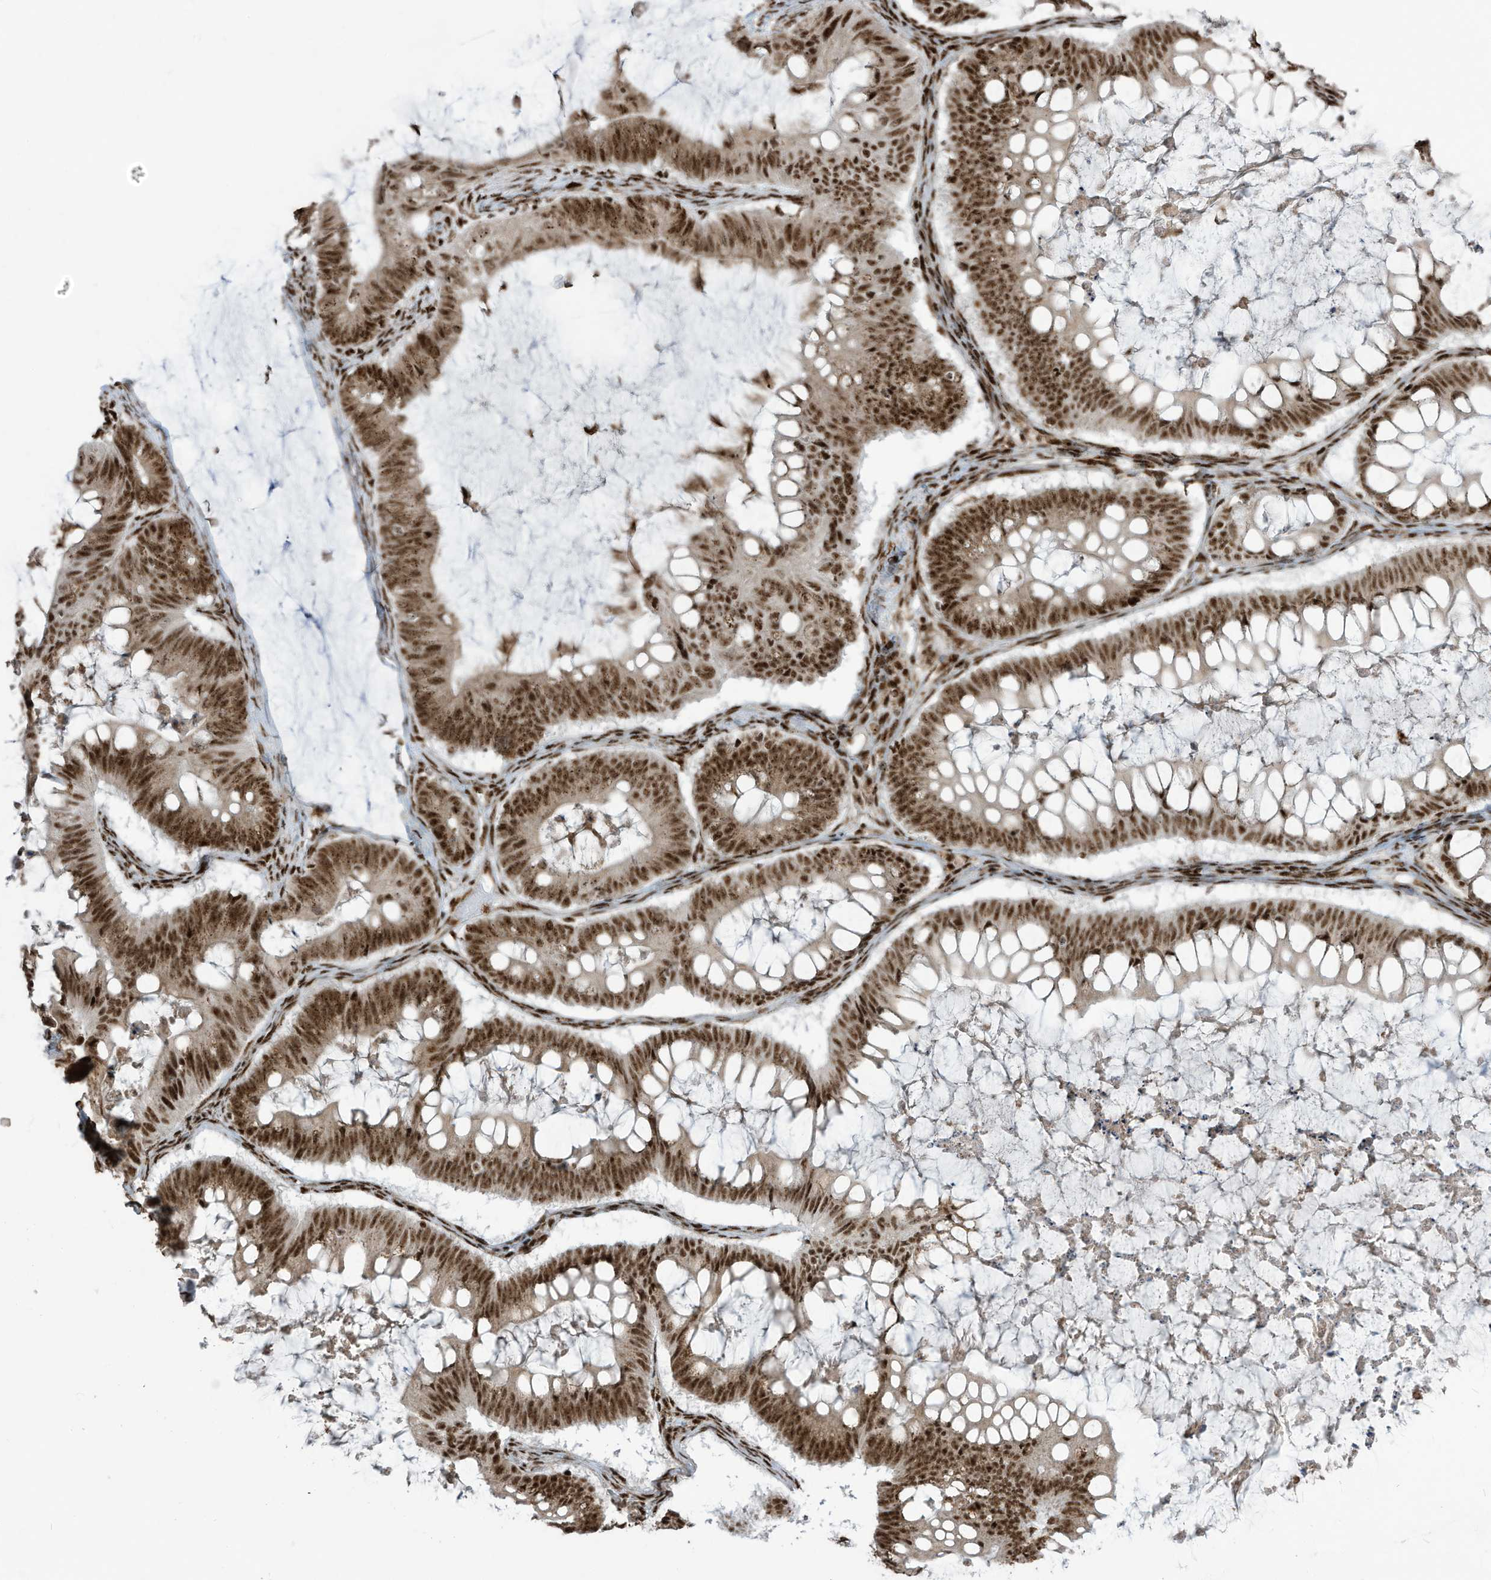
{"staining": {"intensity": "strong", "quantity": ">75%", "location": "nuclear"}, "tissue": "ovarian cancer", "cell_type": "Tumor cells", "image_type": "cancer", "snomed": [{"axis": "morphology", "description": "Cystadenocarcinoma, mucinous, NOS"}, {"axis": "topography", "description": "Ovary"}], "caption": "Protein staining reveals strong nuclear staining in approximately >75% of tumor cells in ovarian mucinous cystadenocarcinoma.", "gene": "LBH", "patient": {"sex": "female", "age": 61}}